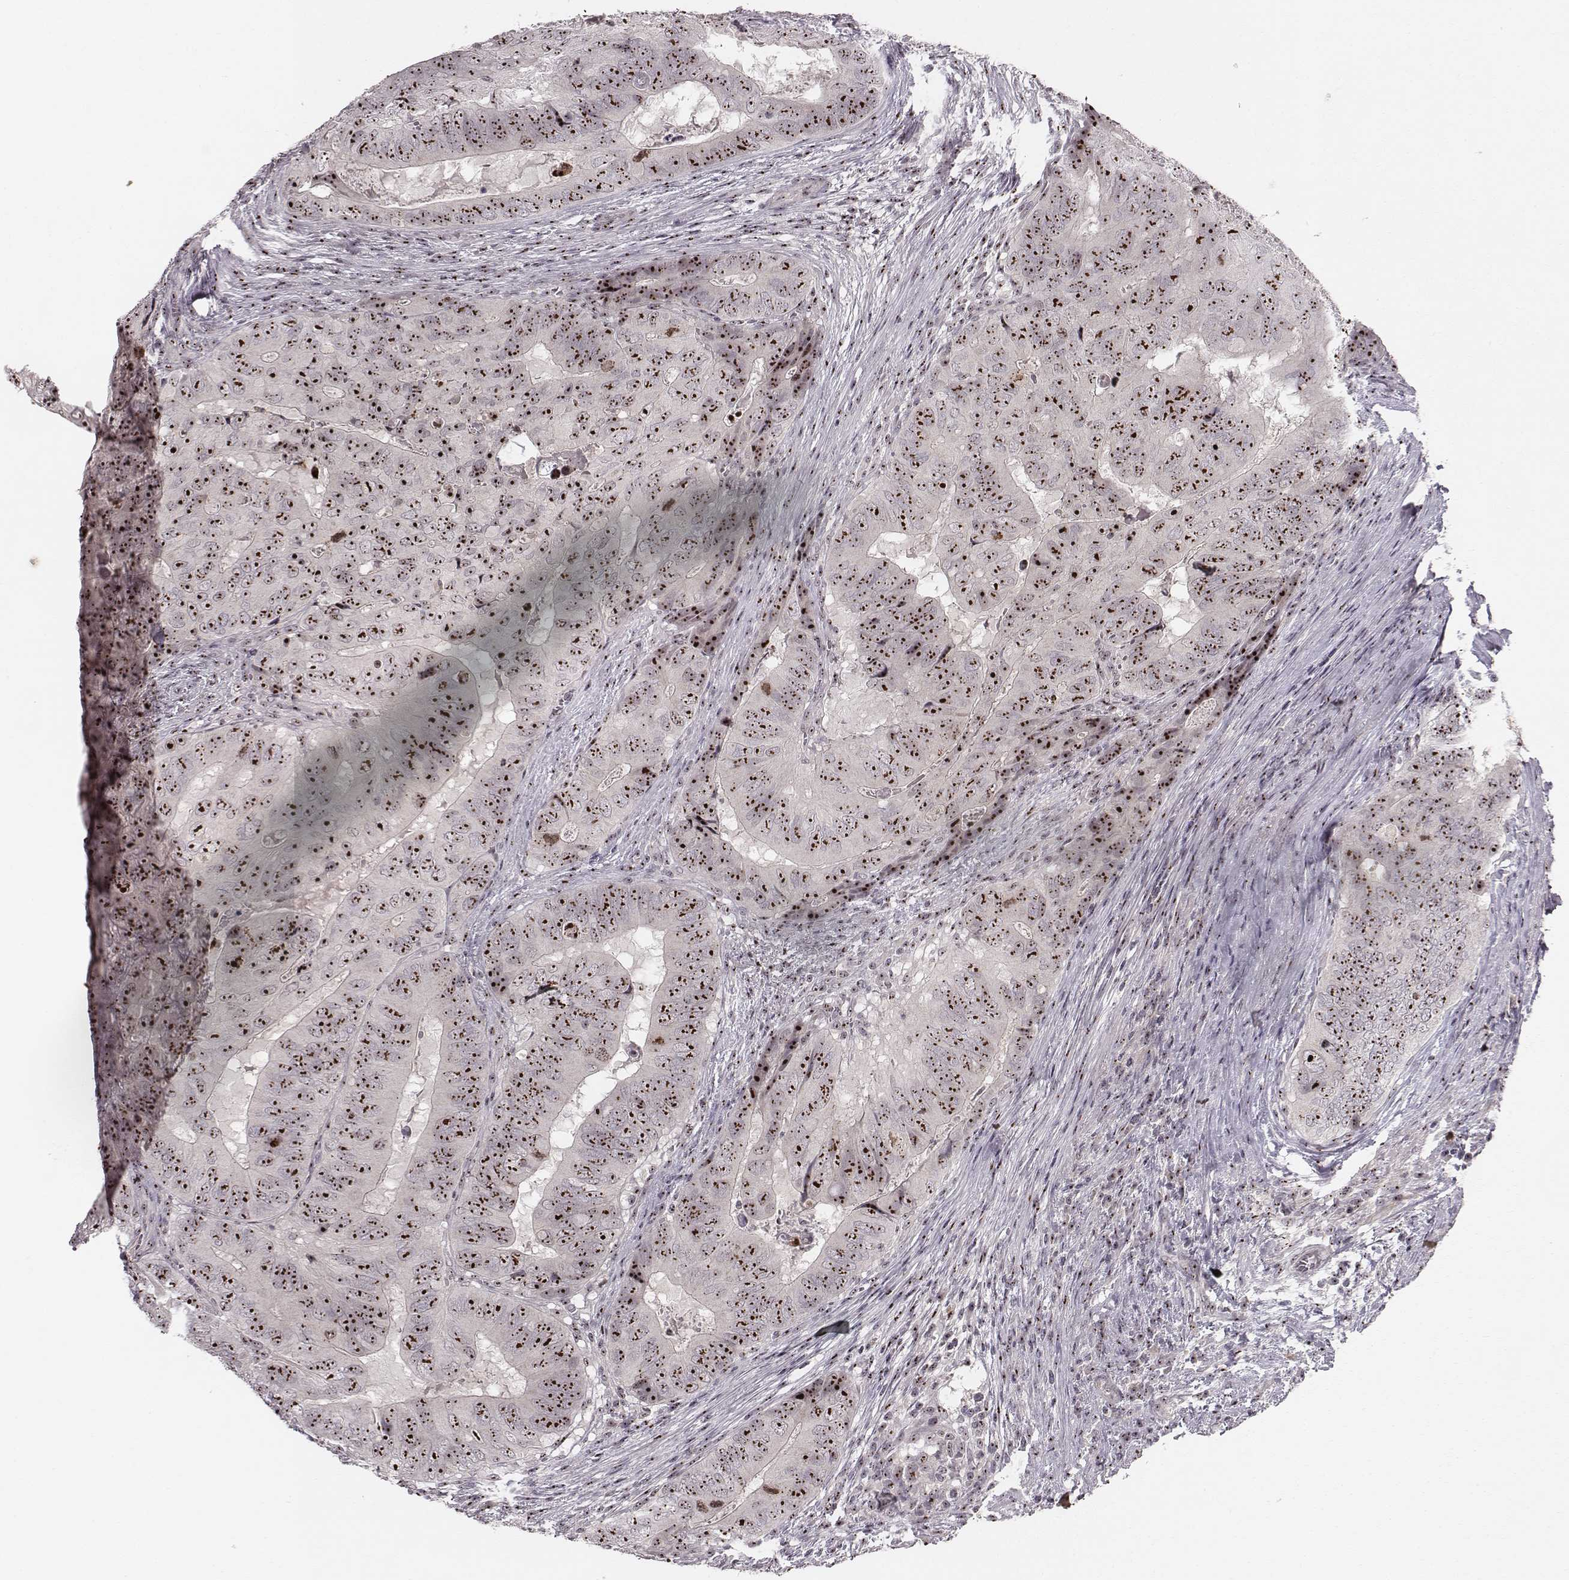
{"staining": {"intensity": "moderate", "quantity": ">75%", "location": "nuclear"}, "tissue": "colorectal cancer", "cell_type": "Tumor cells", "image_type": "cancer", "snomed": [{"axis": "morphology", "description": "Adenocarcinoma, NOS"}, {"axis": "topography", "description": "Colon"}], "caption": "The histopathology image exhibits staining of colorectal cancer (adenocarcinoma), revealing moderate nuclear protein staining (brown color) within tumor cells. (Stains: DAB in brown, nuclei in blue, Microscopy: brightfield microscopy at high magnification).", "gene": "NOP56", "patient": {"sex": "male", "age": 79}}